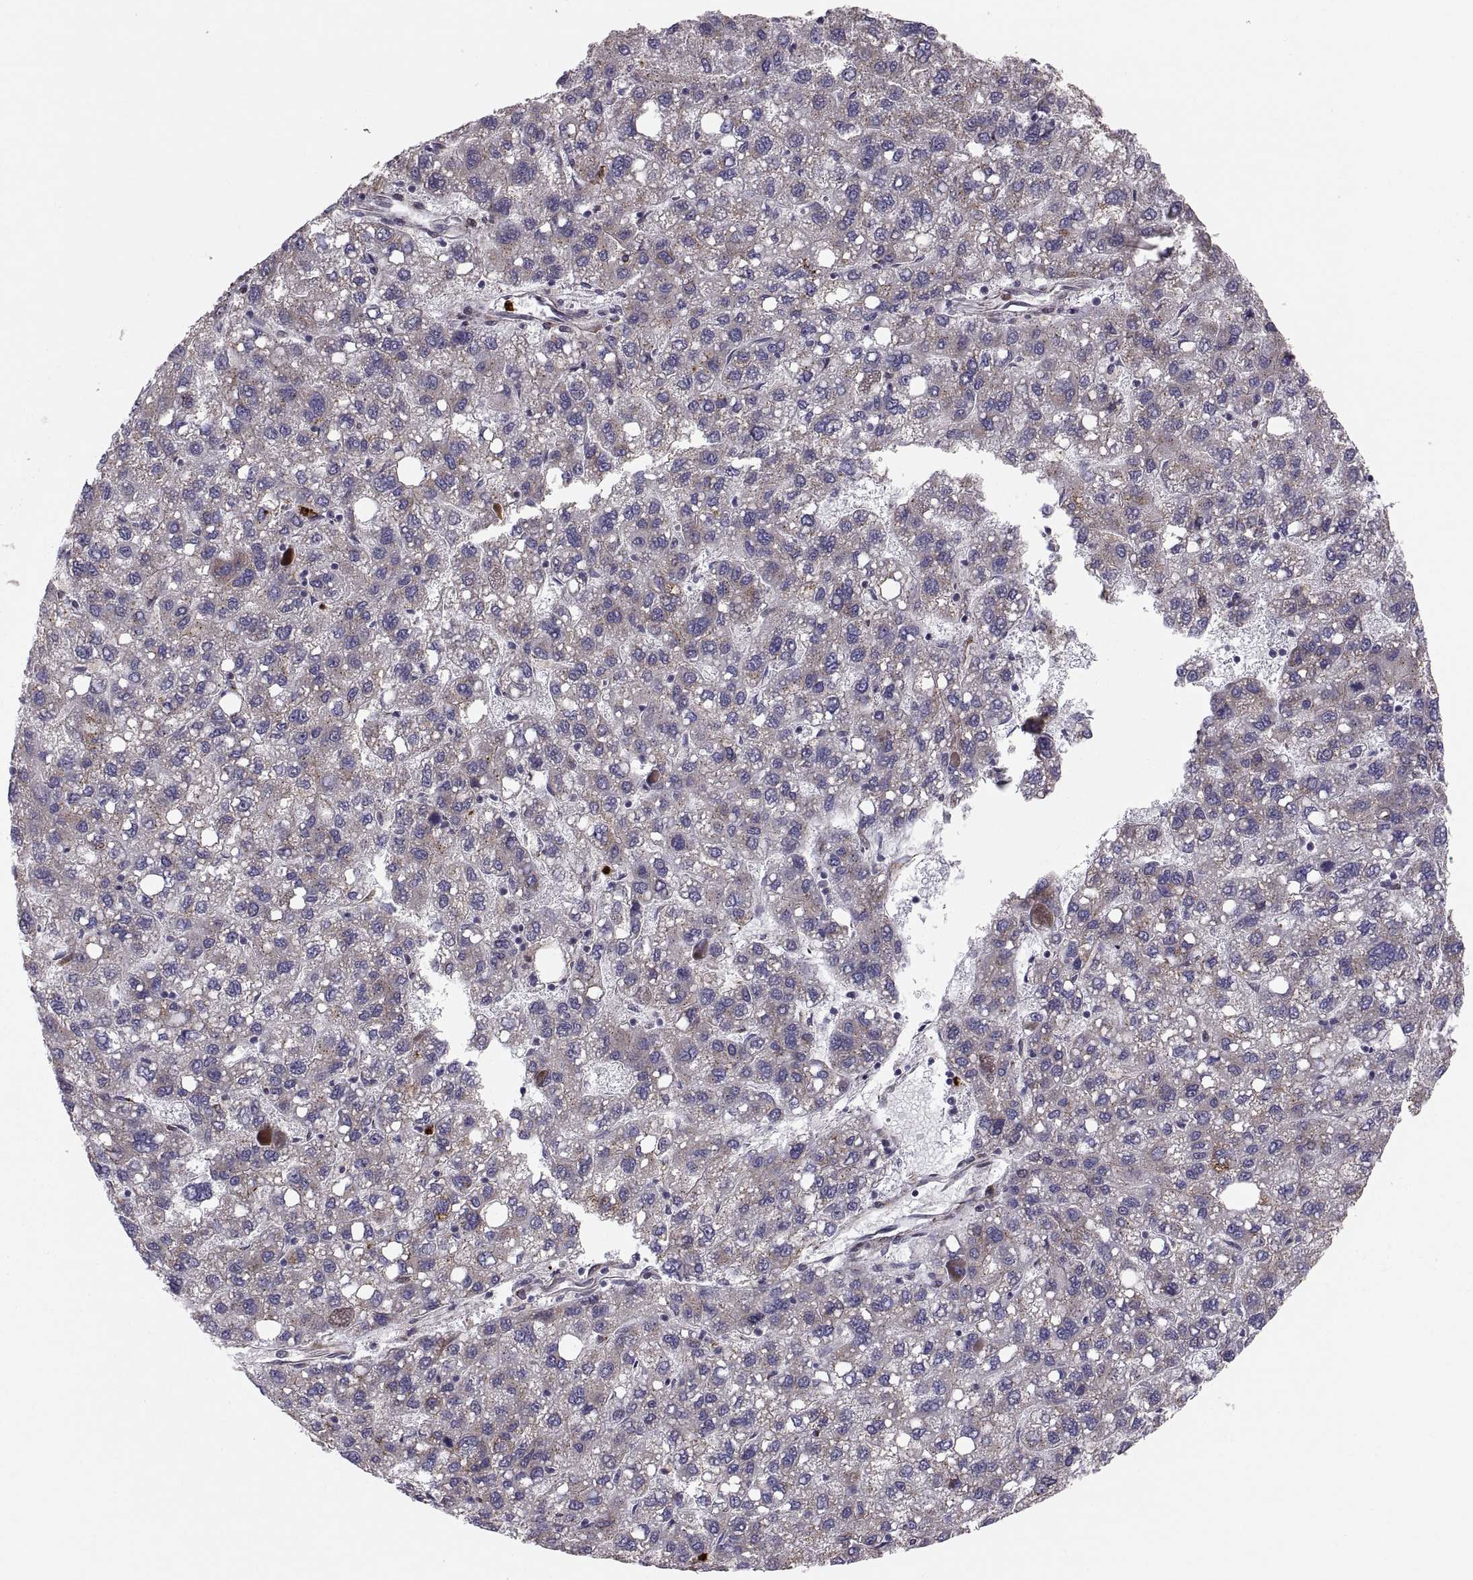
{"staining": {"intensity": "weak", "quantity": "25%-75%", "location": "cytoplasmic/membranous"}, "tissue": "liver cancer", "cell_type": "Tumor cells", "image_type": "cancer", "snomed": [{"axis": "morphology", "description": "Carcinoma, Hepatocellular, NOS"}, {"axis": "topography", "description": "Liver"}], "caption": "This is a micrograph of immunohistochemistry staining of liver cancer, which shows weak staining in the cytoplasmic/membranous of tumor cells.", "gene": "TESC", "patient": {"sex": "female", "age": 82}}